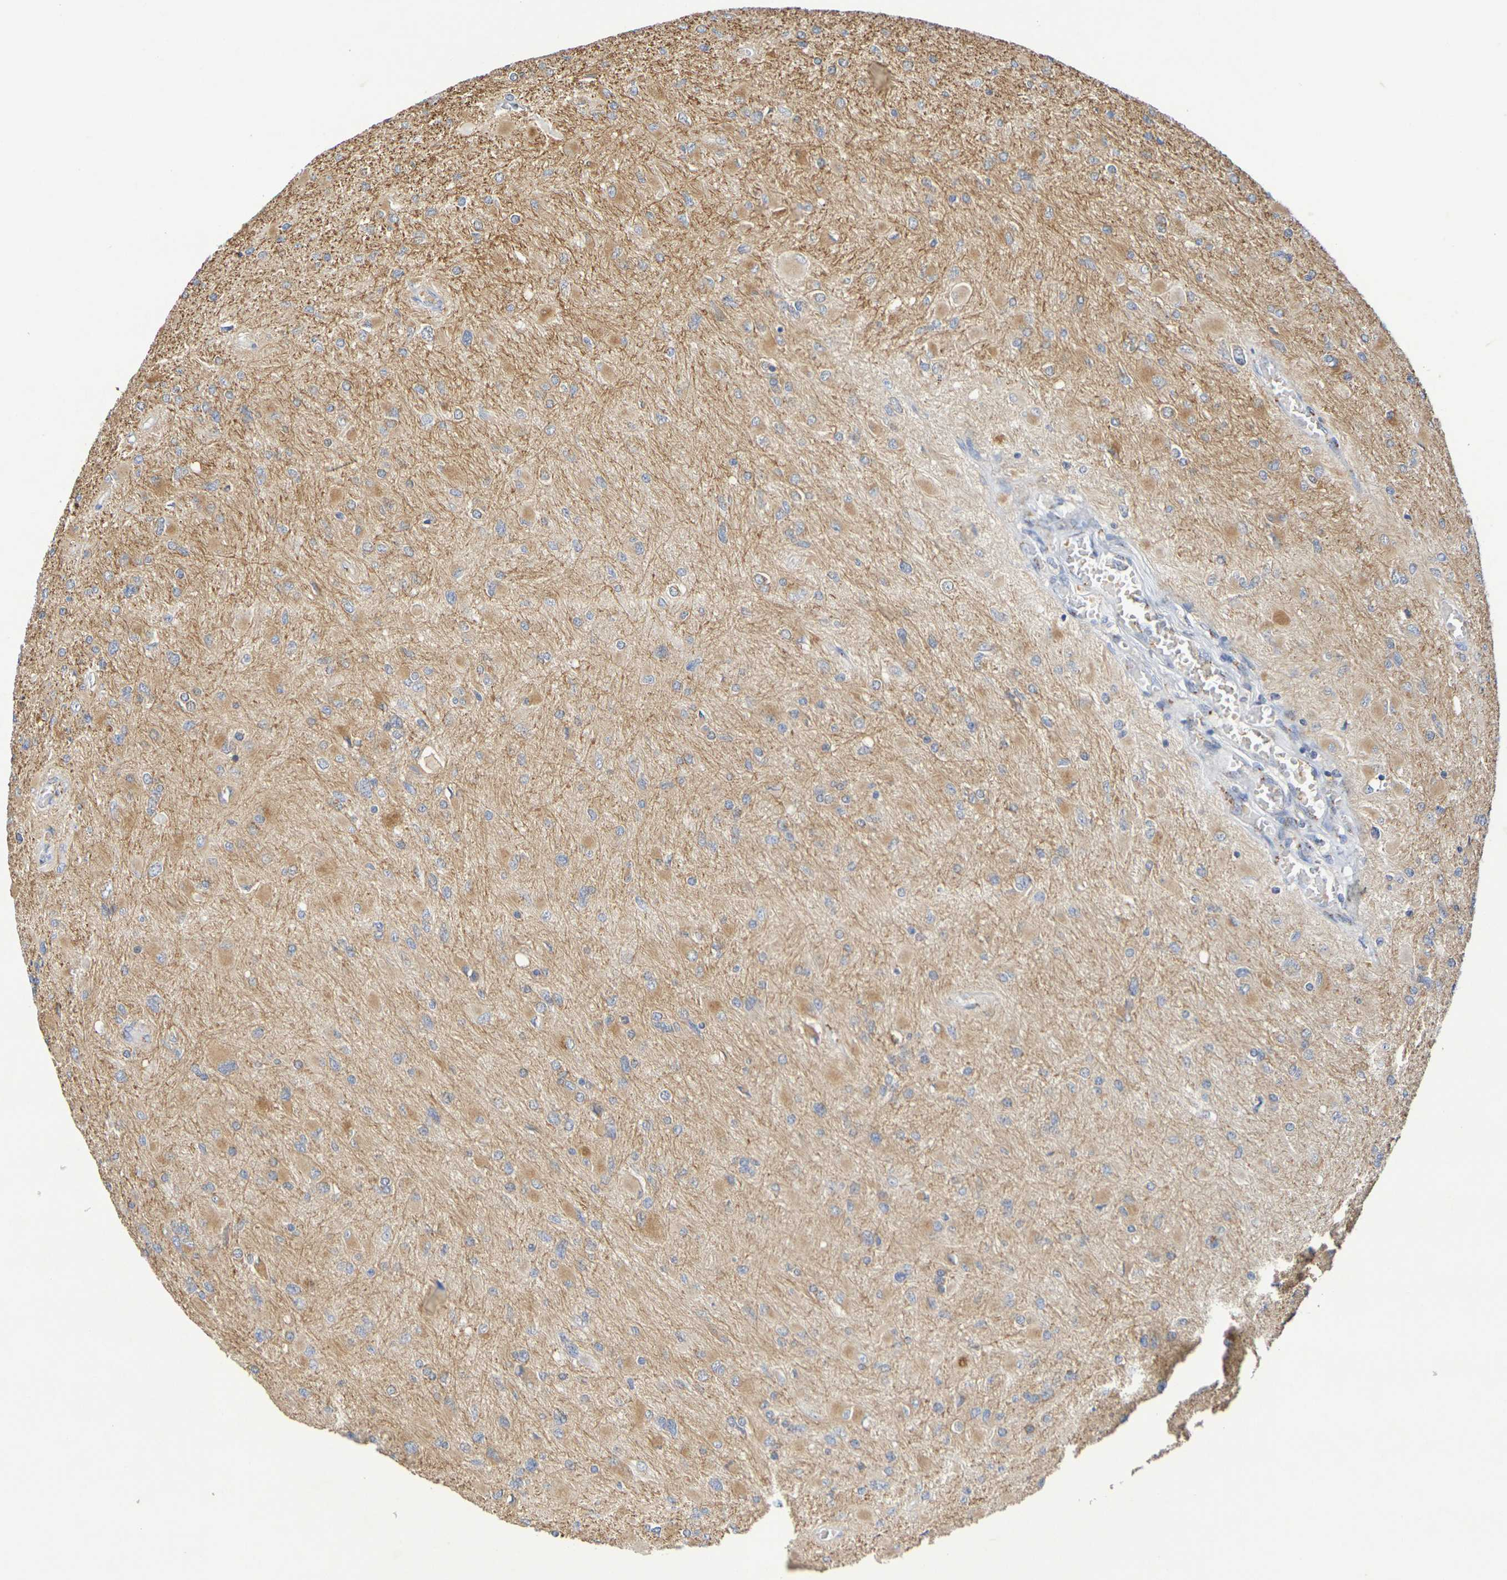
{"staining": {"intensity": "weak", "quantity": ">75%", "location": "cytoplasmic/membranous"}, "tissue": "glioma", "cell_type": "Tumor cells", "image_type": "cancer", "snomed": [{"axis": "morphology", "description": "Glioma, malignant, High grade"}, {"axis": "topography", "description": "Cerebral cortex"}], "caption": "Weak cytoplasmic/membranous protein expression is present in about >75% of tumor cells in malignant glioma (high-grade).", "gene": "DCP2", "patient": {"sex": "female", "age": 36}}